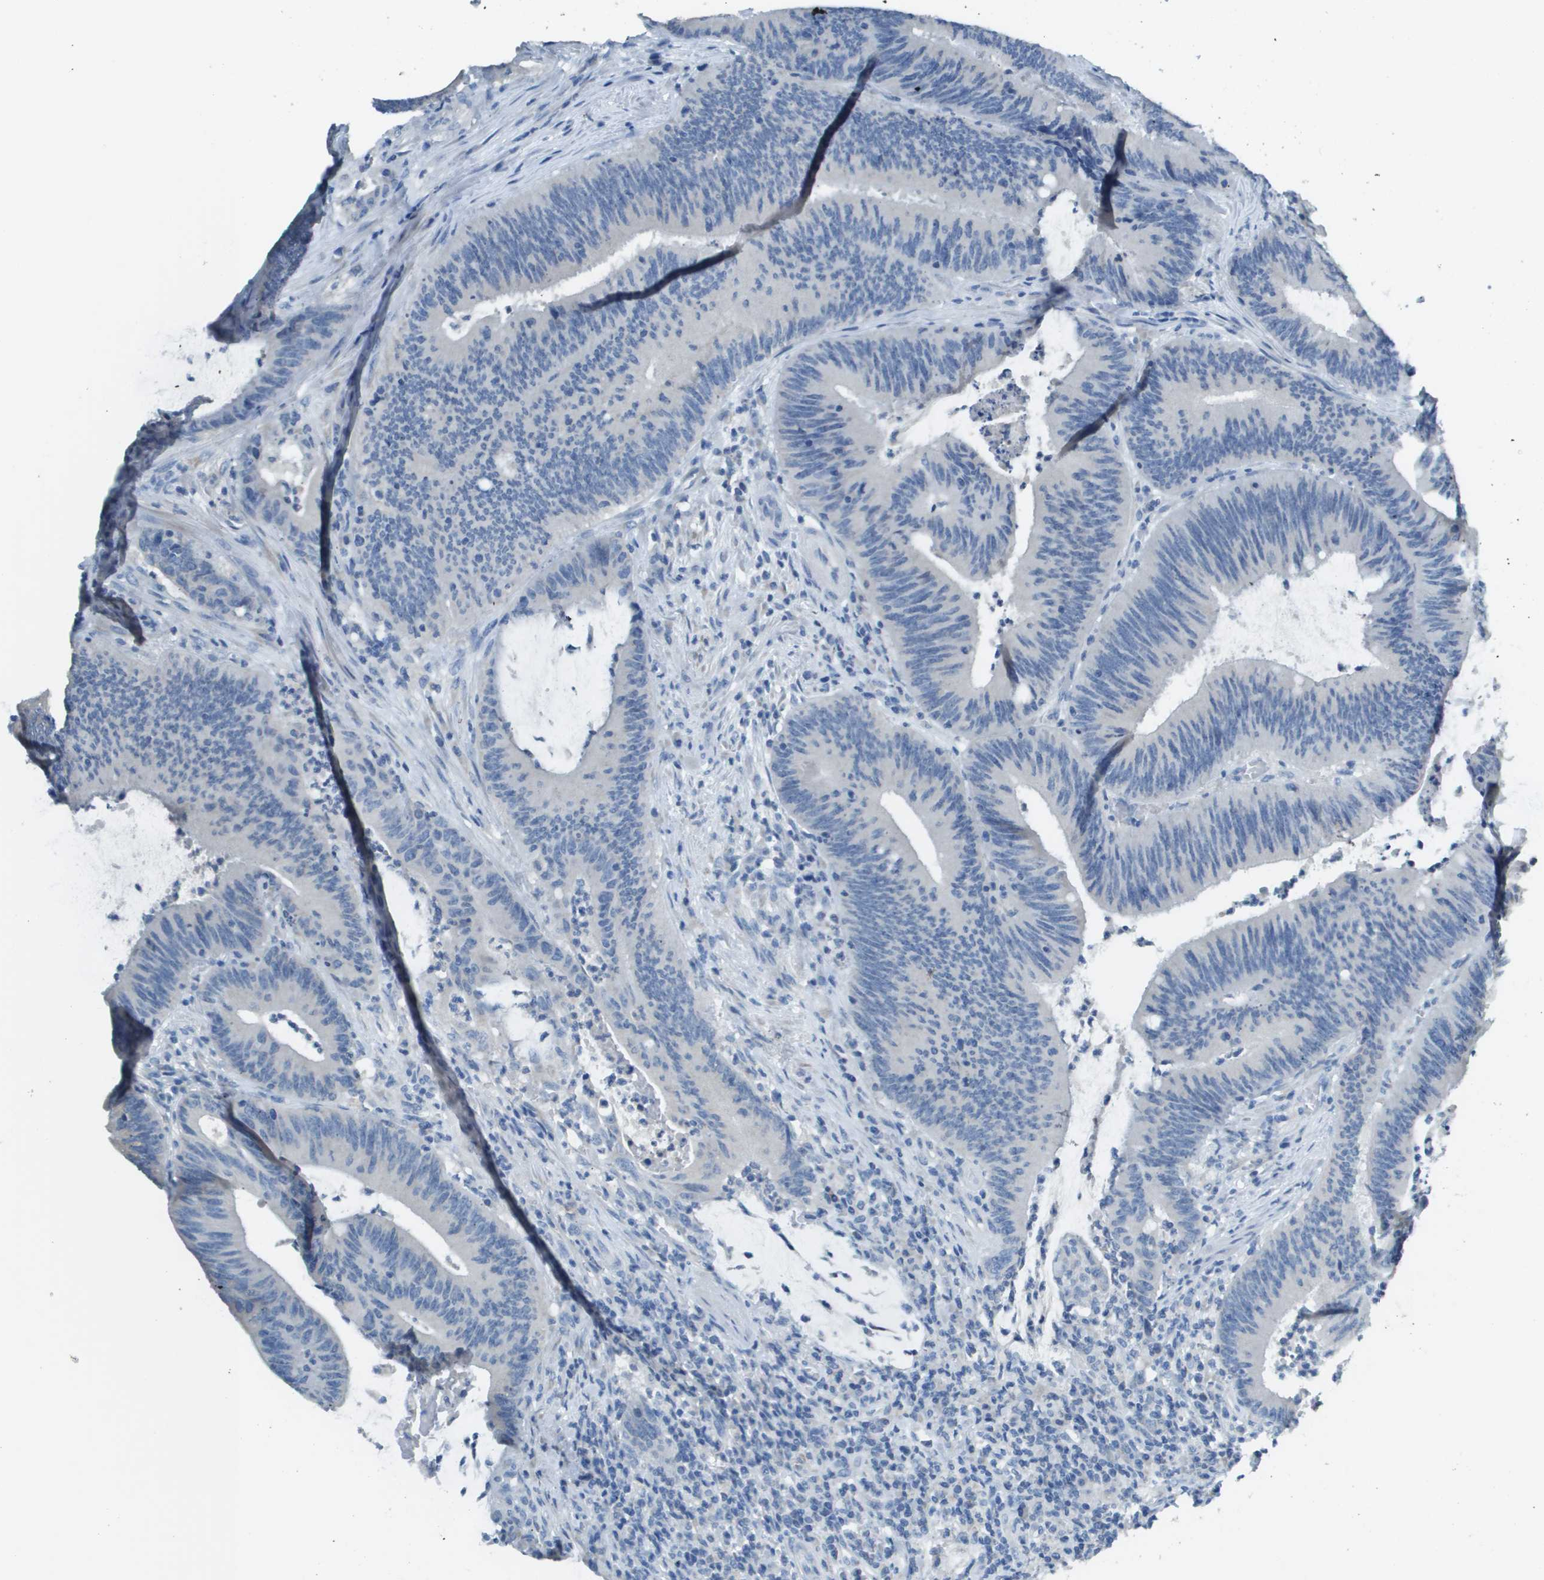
{"staining": {"intensity": "negative", "quantity": "none", "location": "none"}, "tissue": "colorectal cancer", "cell_type": "Tumor cells", "image_type": "cancer", "snomed": [{"axis": "morphology", "description": "Normal tissue, NOS"}, {"axis": "morphology", "description": "Adenocarcinoma, NOS"}, {"axis": "topography", "description": "Rectum"}], "caption": "An image of human colorectal cancer is negative for staining in tumor cells.", "gene": "PTGDR2", "patient": {"sex": "female", "age": 66}}